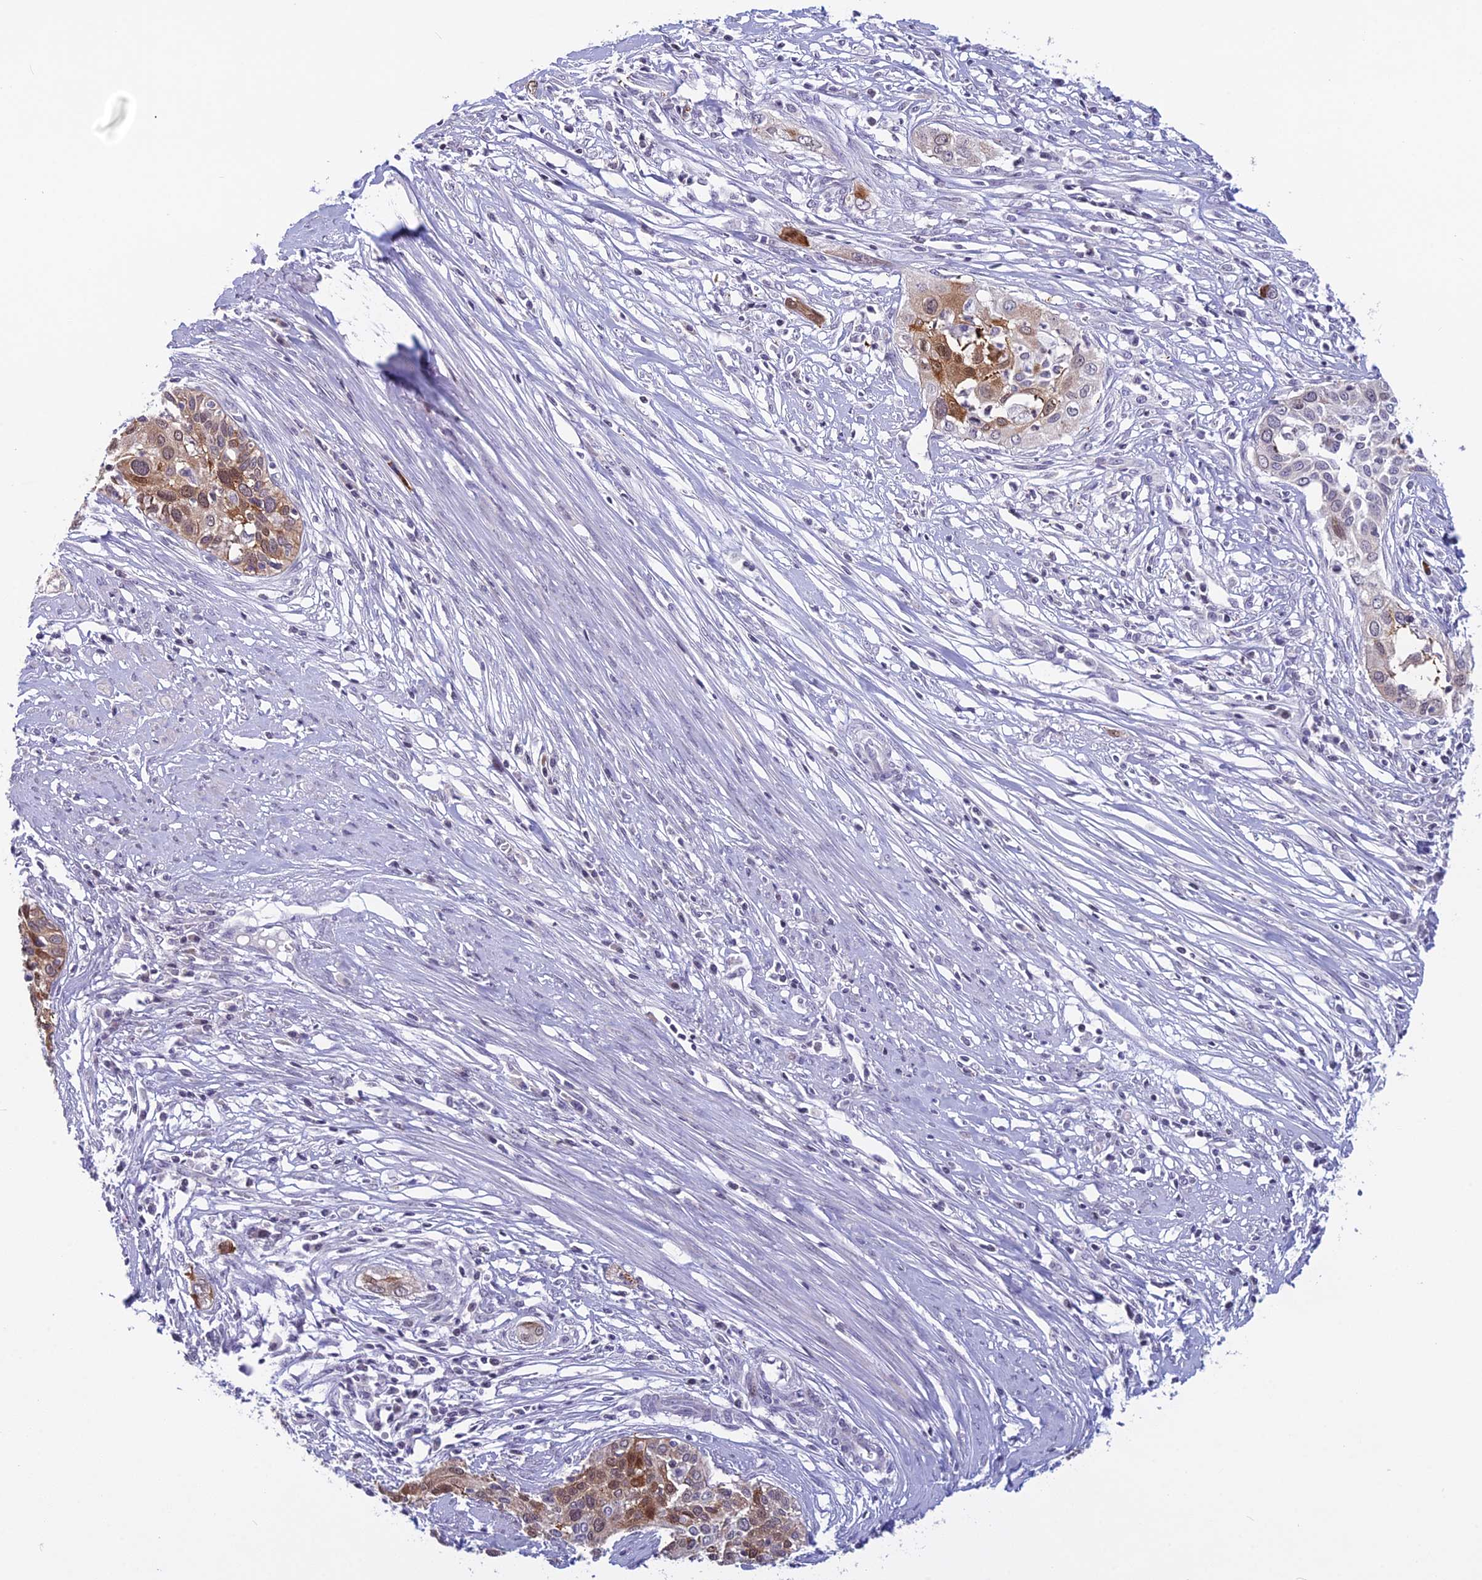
{"staining": {"intensity": "moderate", "quantity": "<25%", "location": "cytoplasmic/membranous"}, "tissue": "cervical cancer", "cell_type": "Tumor cells", "image_type": "cancer", "snomed": [{"axis": "morphology", "description": "Squamous cell carcinoma, NOS"}, {"axis": "topography", "description": "Cervix"}], "caption": "Immunohistochemical staining of cervical cancer shows low levels of moderate cytoplasmic/membranous protein staining in approximately <25% of tumor cells.", "gene": "TMEM134", "patient": {"sex": "female", "age": 34}}